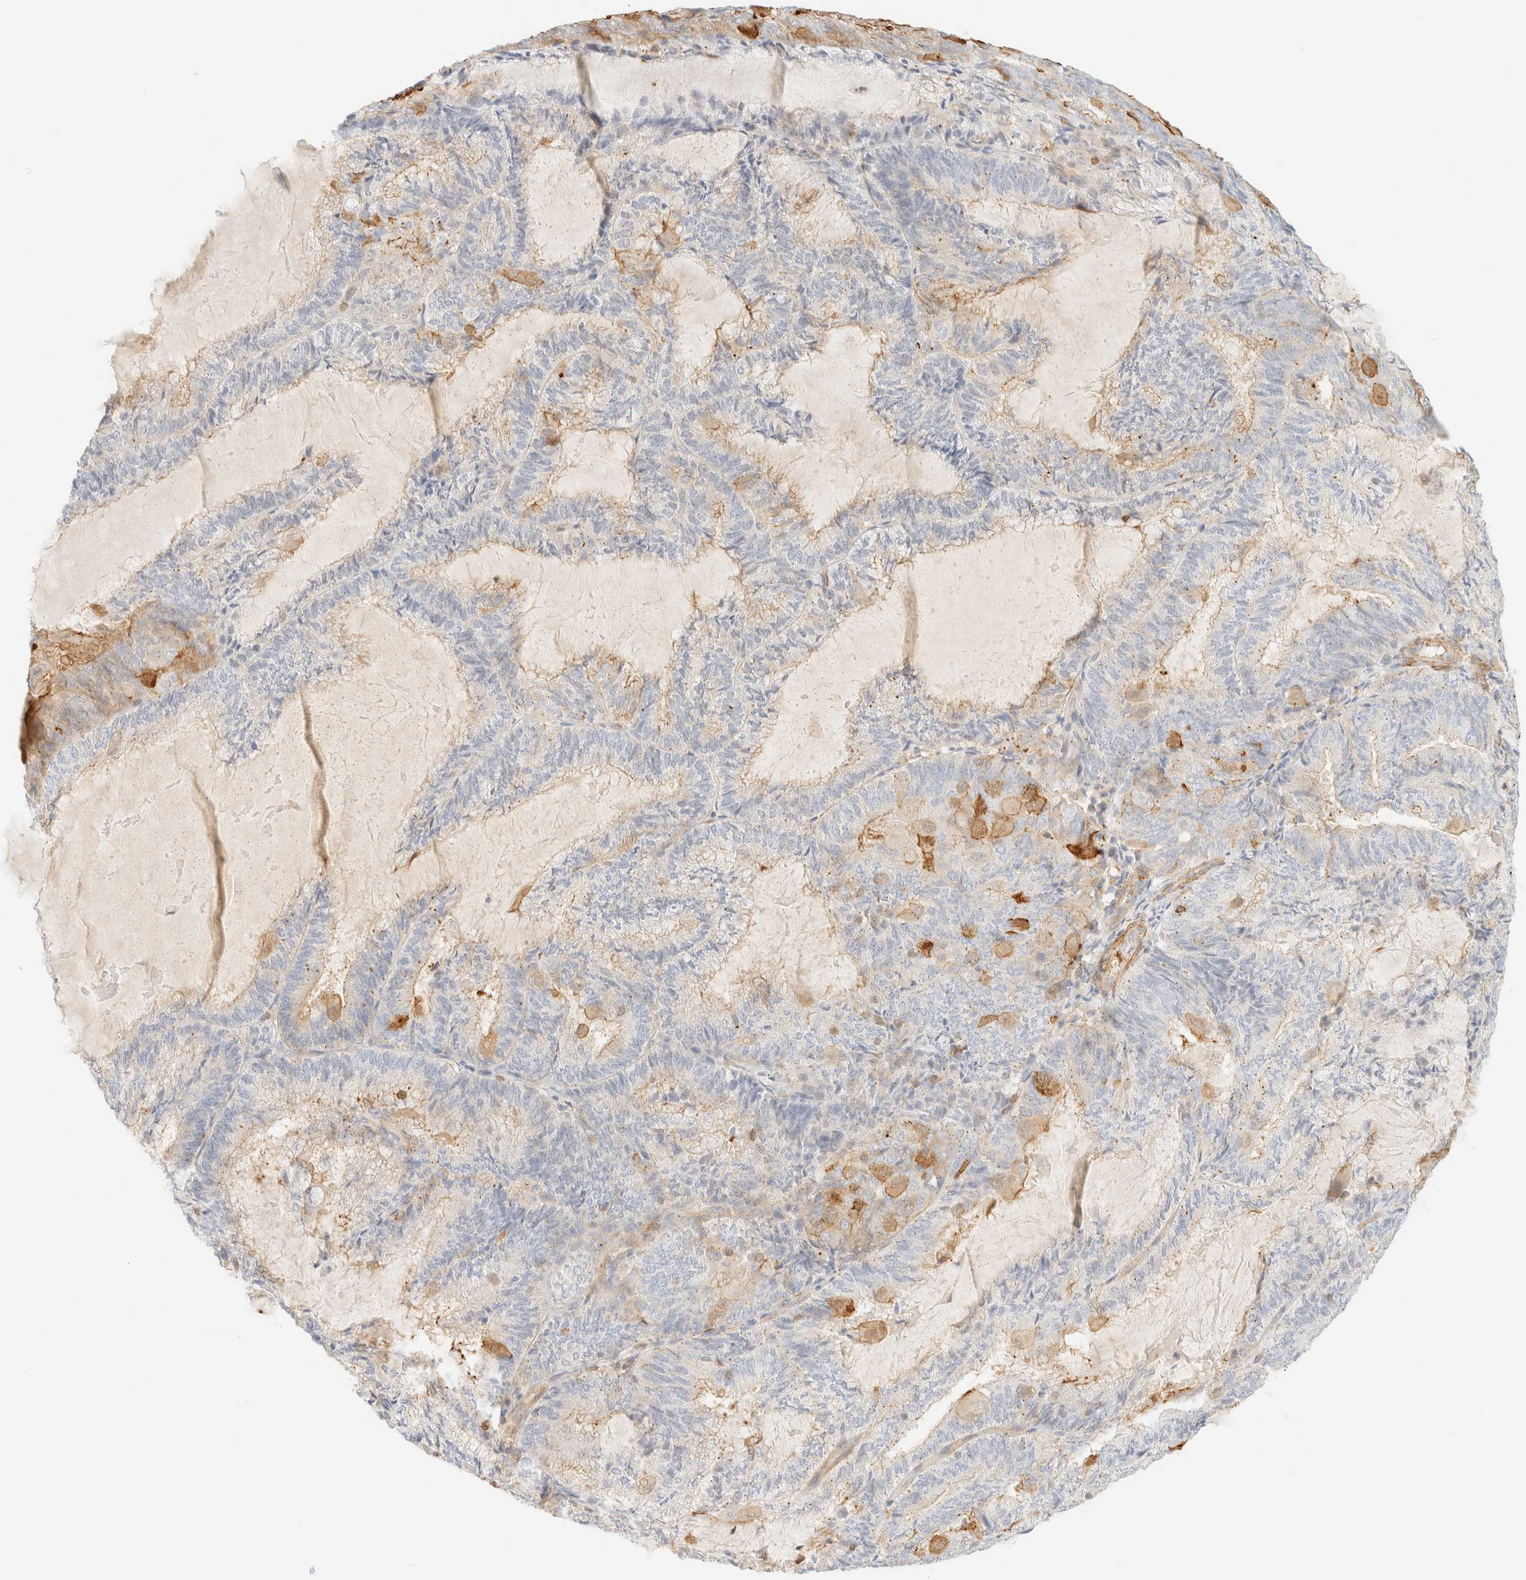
{"staining": {"intensity": "moderate", "quantity": "<25%", "location": "cytoplasmic/membranous"}, "tissue": "endometrial cancer", "cell_type": "Tumor cells", "image_type": "cancer", "snomed": [{"axis": "morphology", "description": "Adenocarcinoma, NOS"}, {"axis": "topography", "description": "Endometrium"}], "caption": "Endometrial cancer (adenocarcinoma) tissue demonstrates moderate cytoplasmic/membranous staining in about <25% of tumor cells", "gene": "OTOP2", "patient": {"sex": "female", "age": 81}}